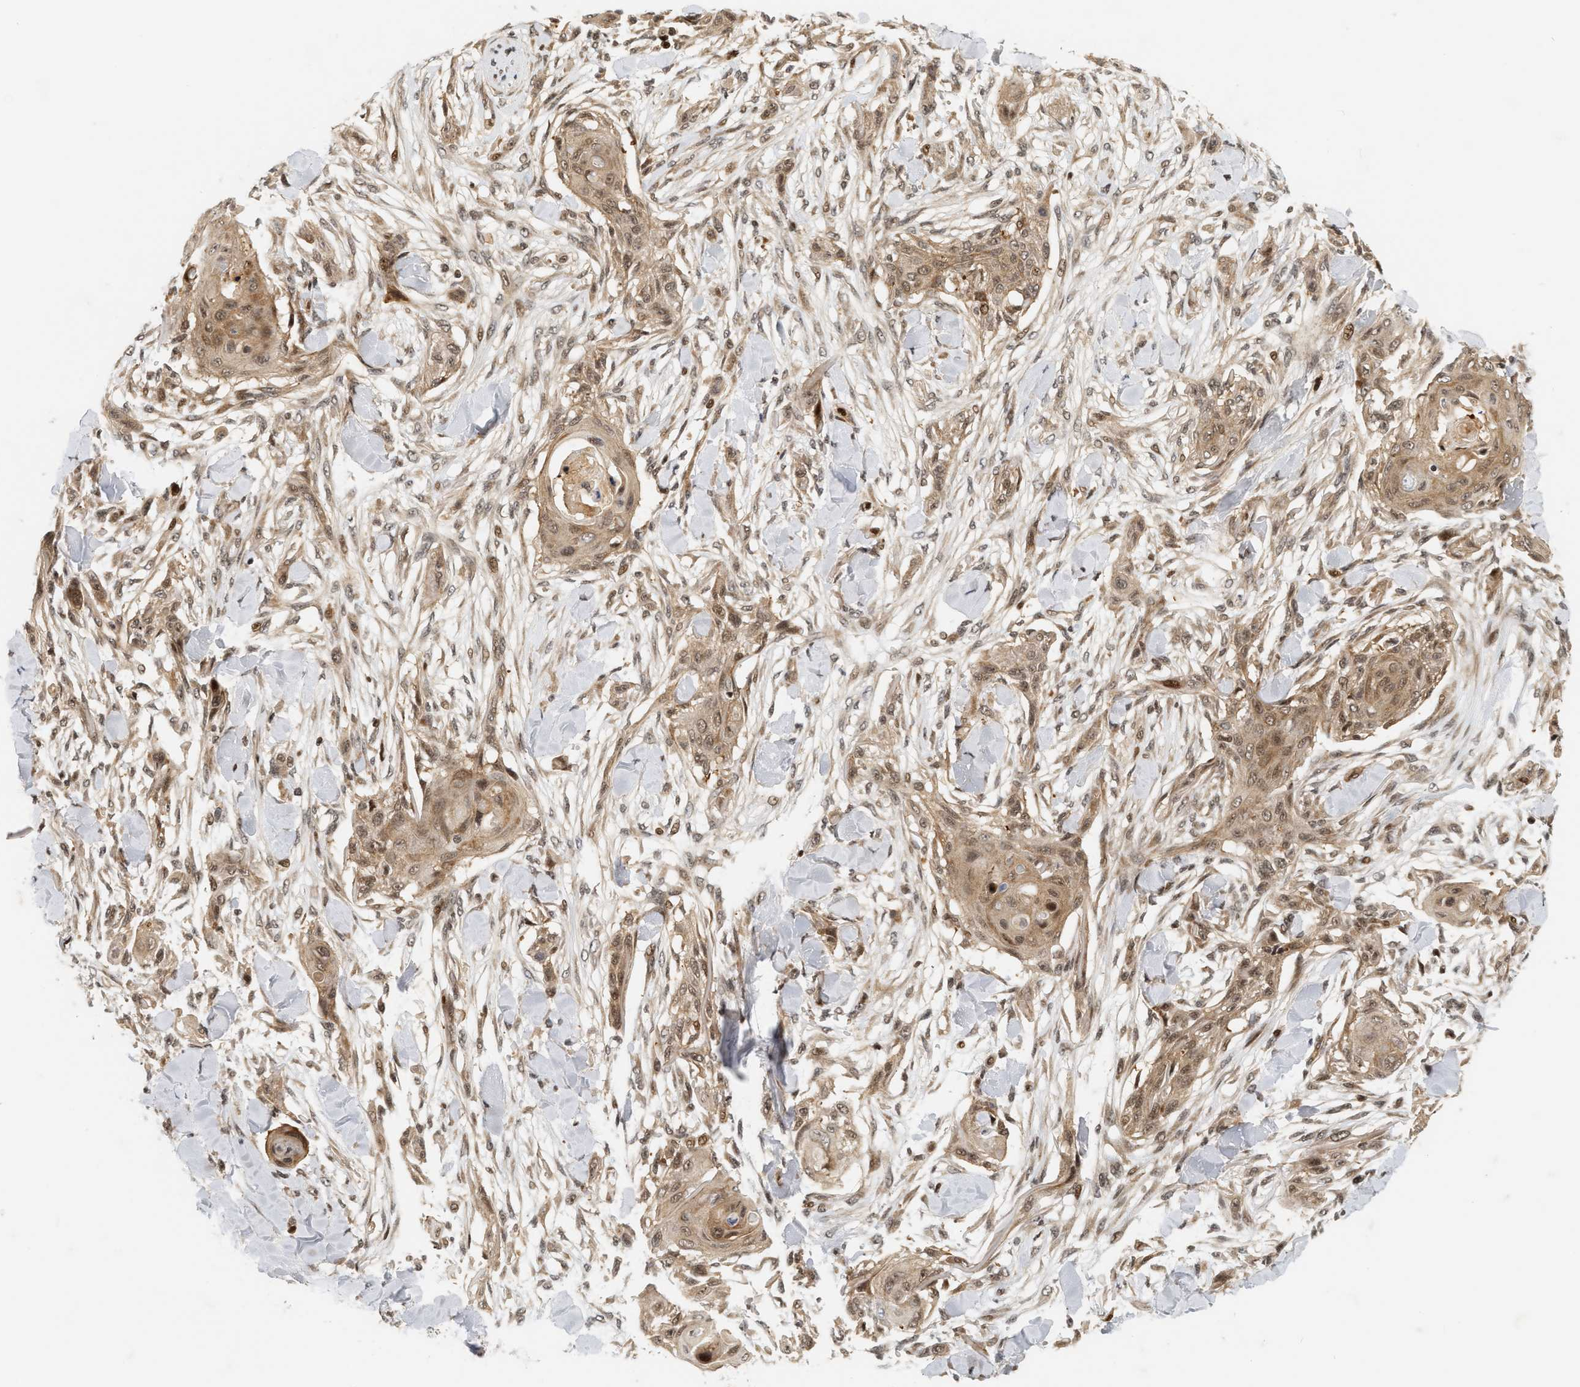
{"staining": {"intensity": "moderate", "quantity": ">75%", "location": "cytoplasmic/membranous,nuclear"}, "tissue": "skin cancer", "cell_type": "Tumor cells", "image_type": "cancer", "snomed": [{"axis": "morphology", "description": "Squamous cell carcinoma, NOS"}, {"axis": "topography", "description": "Skin"}], "caption": "Skin squamous cell carcinoma stained for a protein (brown) reveals moderate cytoplasmic/membranous and nuclear positive positivity in approximately >75% of tumor cells.", "gene": "NFE2L2", "patient": {"sex": "female", "age": 59}}